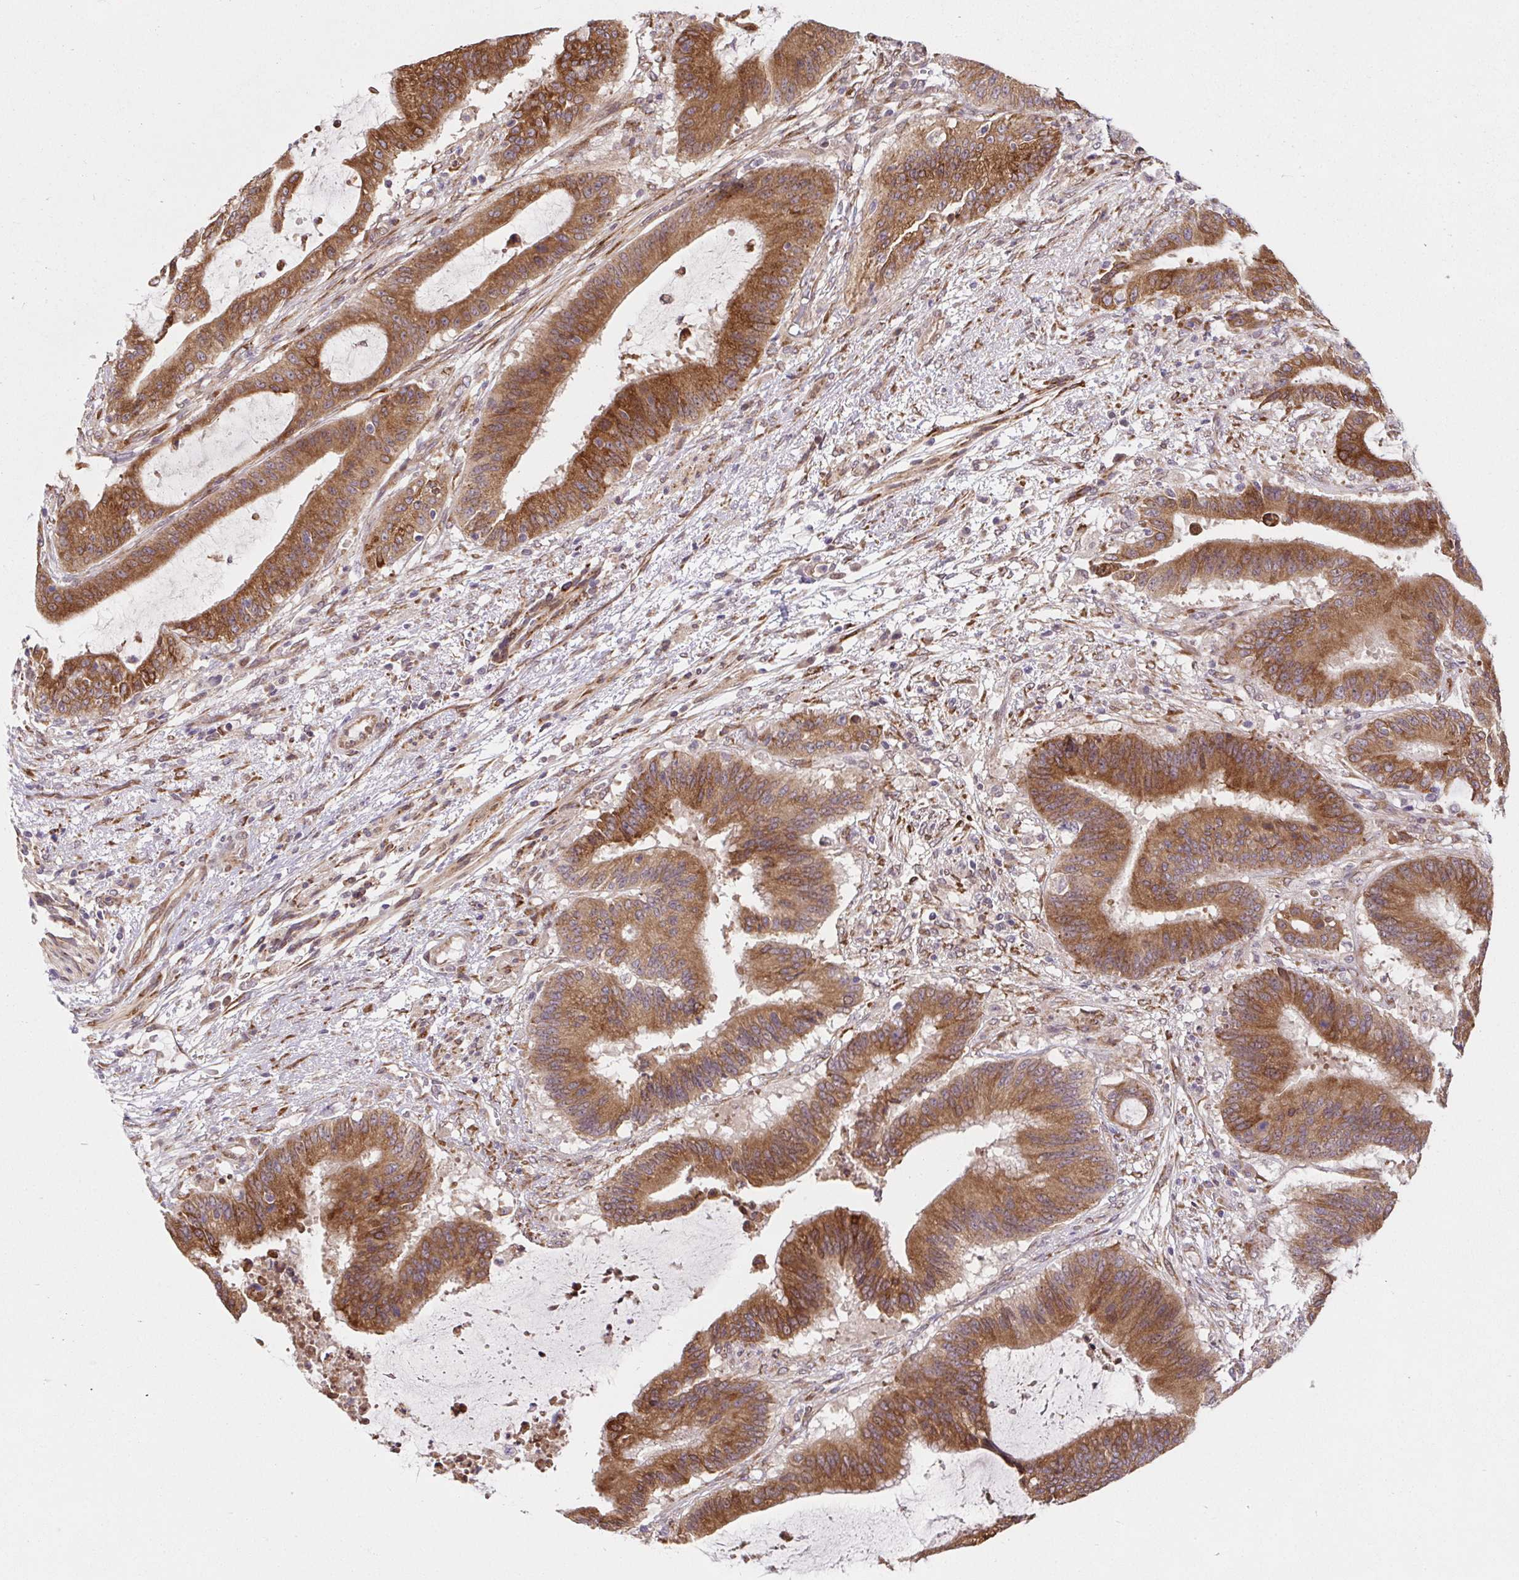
{"staining": {"intensity": "moderate", "quantity": ">75%", "location": "cytoplasmic/membranous"}, "tissue": "liver cancer", "cell_type": "Tumor cells", "image_type": "cancer", "snomed": [{"axis": "morphology", "description": "Normal tissue, NOS"}, {"axis": "morphology", "description": "Cholangiocarcinoma"}, {"axis": "topography", "description": "Liver"}, {"axis": "topography", "description": "Peripheral nerve tissue"}], "caption": "Immunohistochemistry (IHC) photomicrograph of neoplastic tissue: human liver cancer stained using immunohistochemistry (IHC) displays medium levels of moderate protein expression localized specifically in the cytoplasmic/membranous of tumor cells, appearing as a cytoplasmic/membranous brown color.", "gene": "LYPD5", "patient": {"sex": "female", "age": 73}}